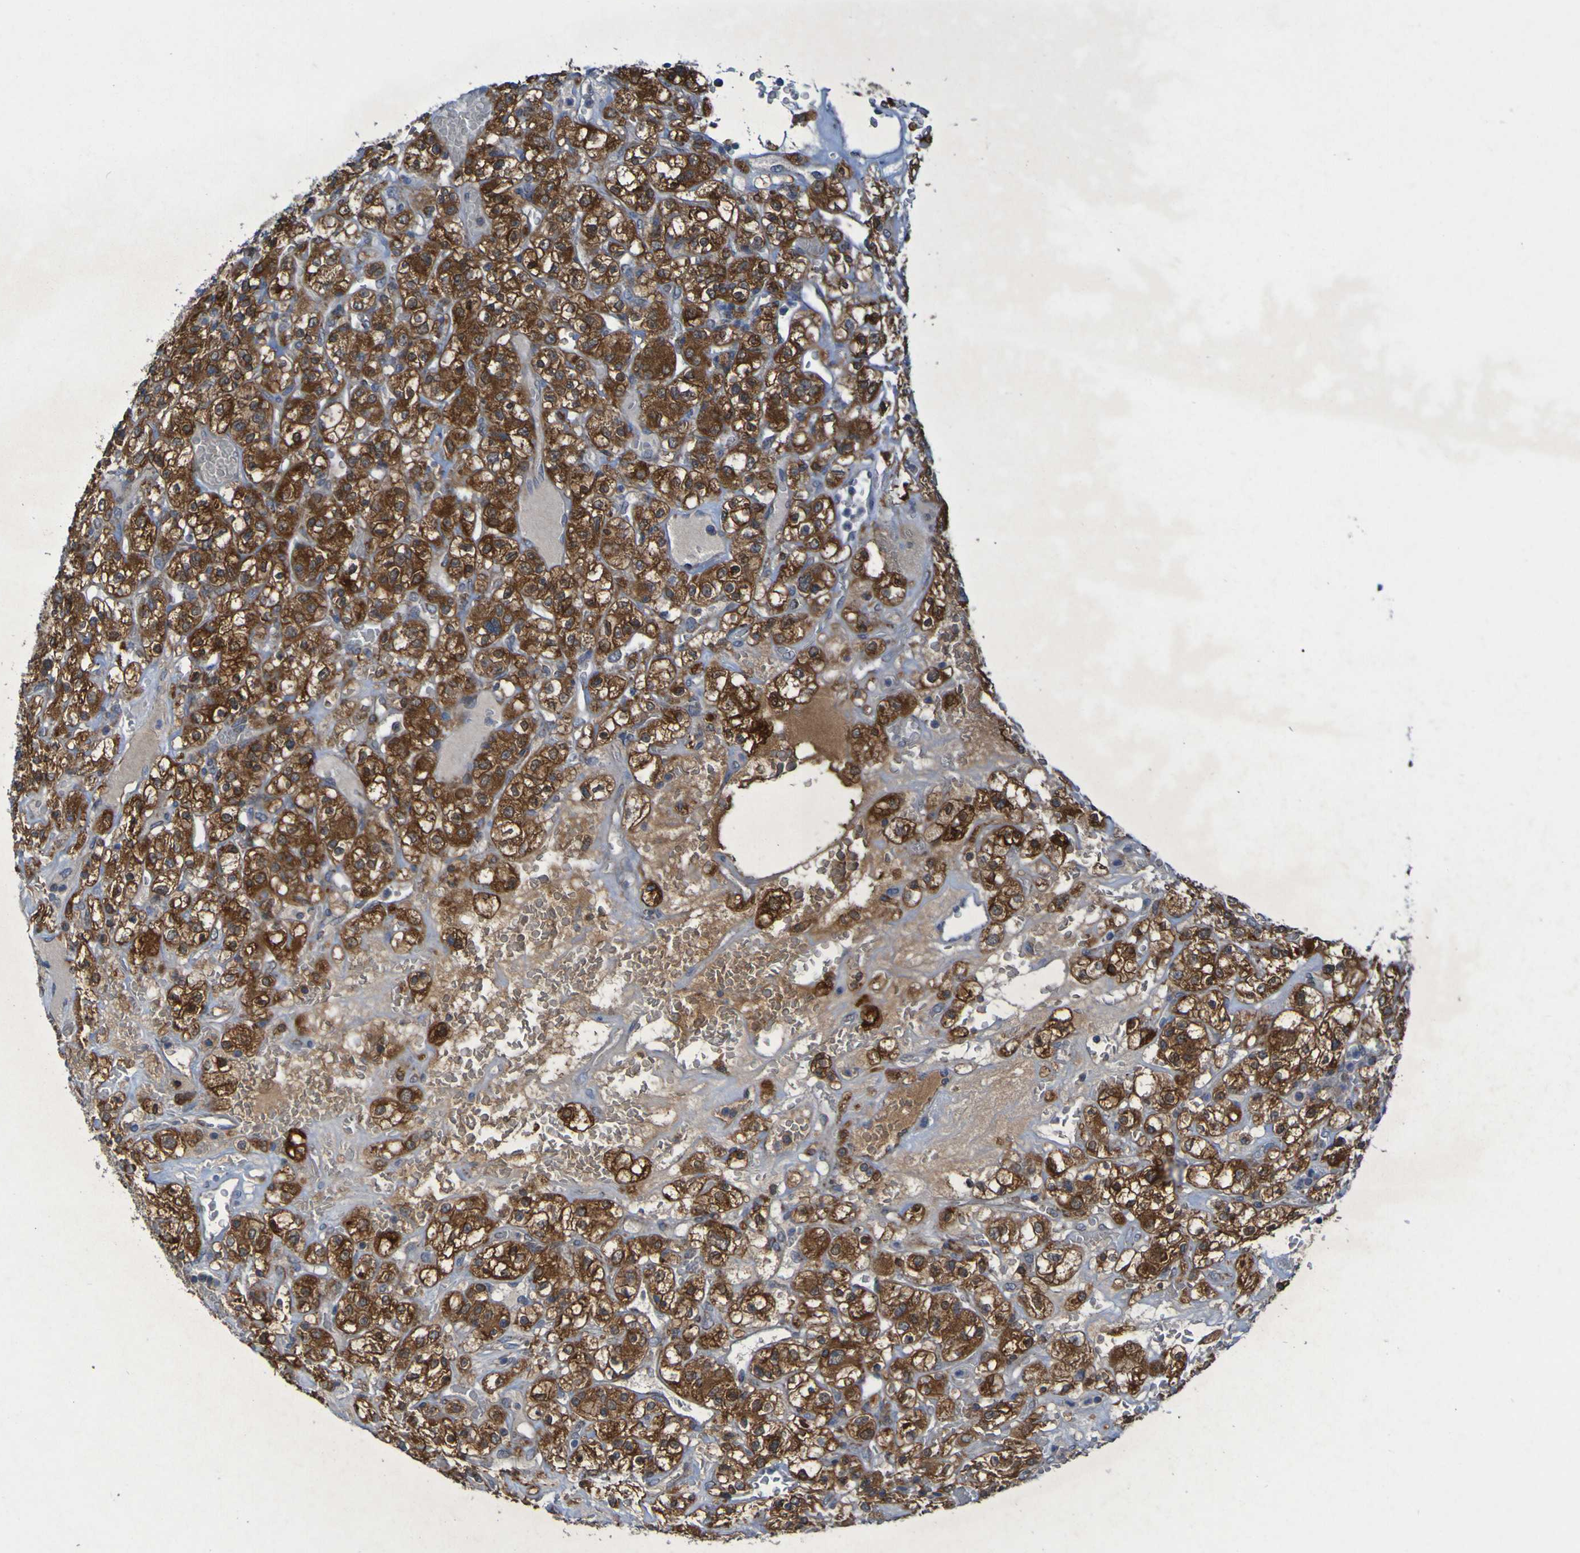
{"staining": {"intensity": "strong", "quantity": ">75%", "location": "cytoplasmic/membranous"}, "tissue": "renal cancer", "cell_type": "Tumor cells", "image_type": "cancer", "snomed": [{"axis": "morphology", "description": "Normal tissue, NOS"}, {"axis": "morphology", "description": "Adenocarcinoma, NOS"}, {"axis": "topography", "description": "Kidney"}], "caption": "Immunohistochemistry (IHC) image of neoplastic tissue: renal cancer stained using IHC shows high levels of strong protein expression localized specifically in the cytoplasmic/membranous of tumor cells, appearing as a cytoplasmic/membranous brown color.", "gene": "CCDC51", "patient": {"sex": "female", "age": 72}}